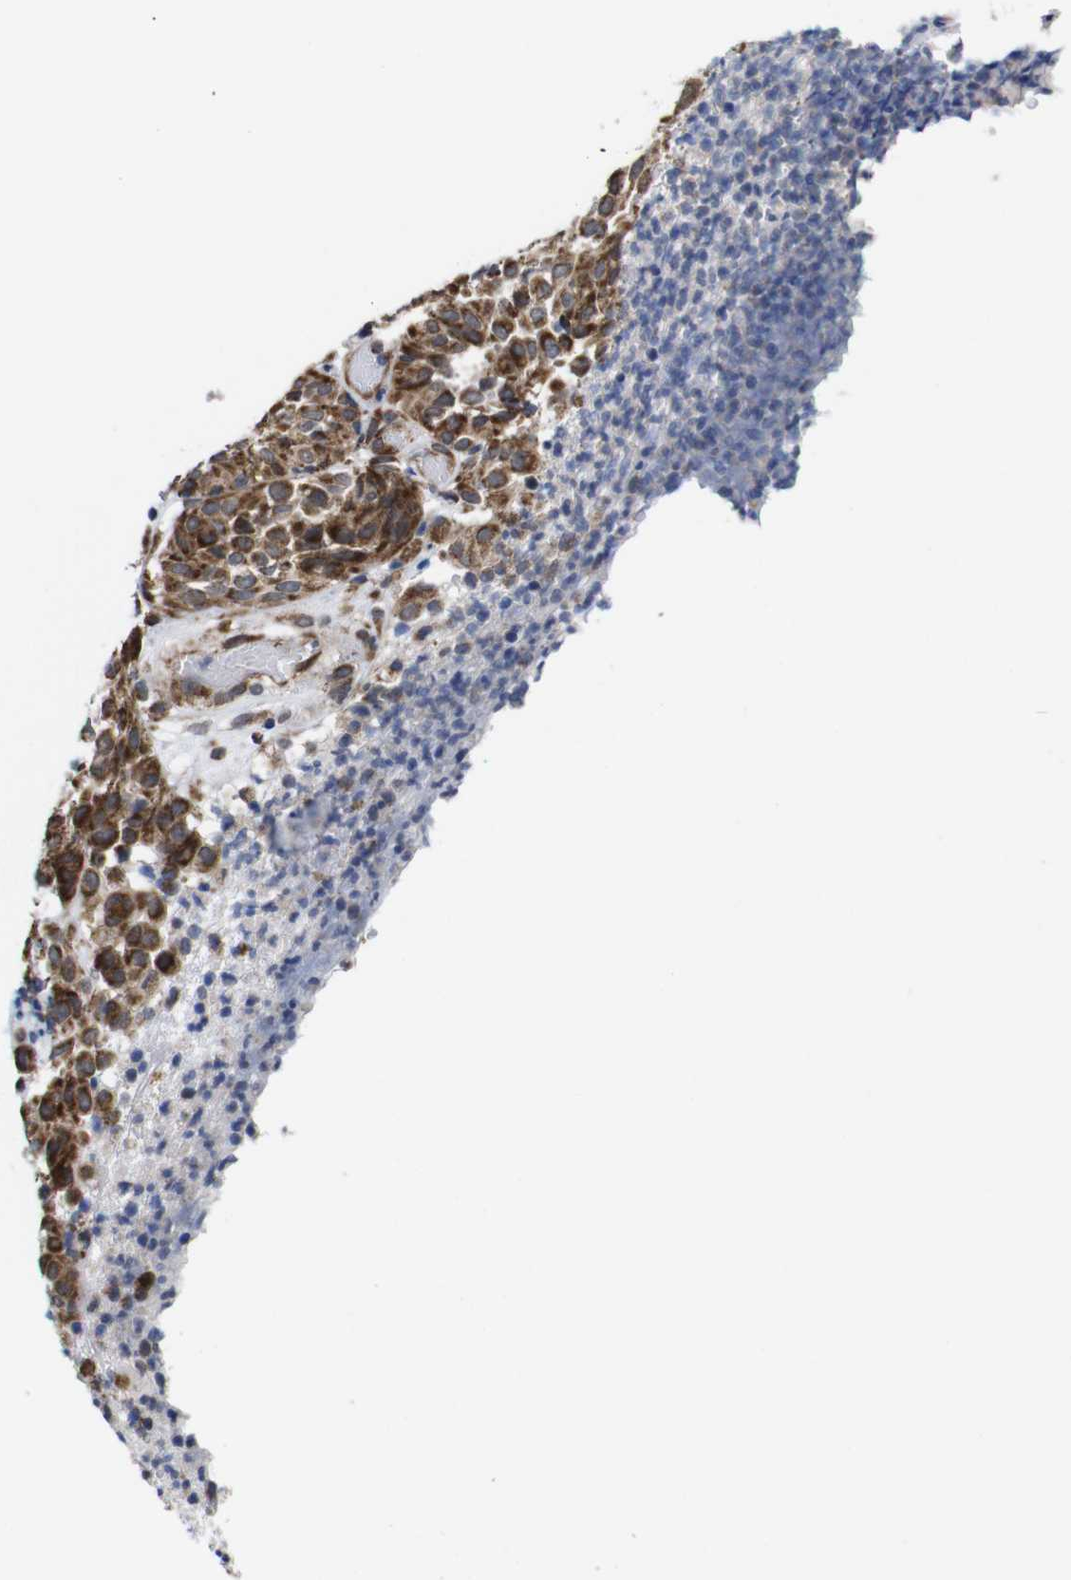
{"staining": {"intensity": "strong", "quantity": ">75%", "location": "cytoplasmic/membranous"}, "tissue": "melanoma", "cell_type": "Tumor cells", "image_type": "cancer", "snomed": [{"axis": "morphology", "description": "Malignant melanoma, NOS"}, {"axis": "topography", "description": "Skin"}], "caption": "Human melanoma stained with a brown dye demonstrates strong cytoplasmic/membranous positive positivity in approximately >75% of tumor cells.", "gene": "C17orf80", "patient": {"sex": "female", "age": 46}}